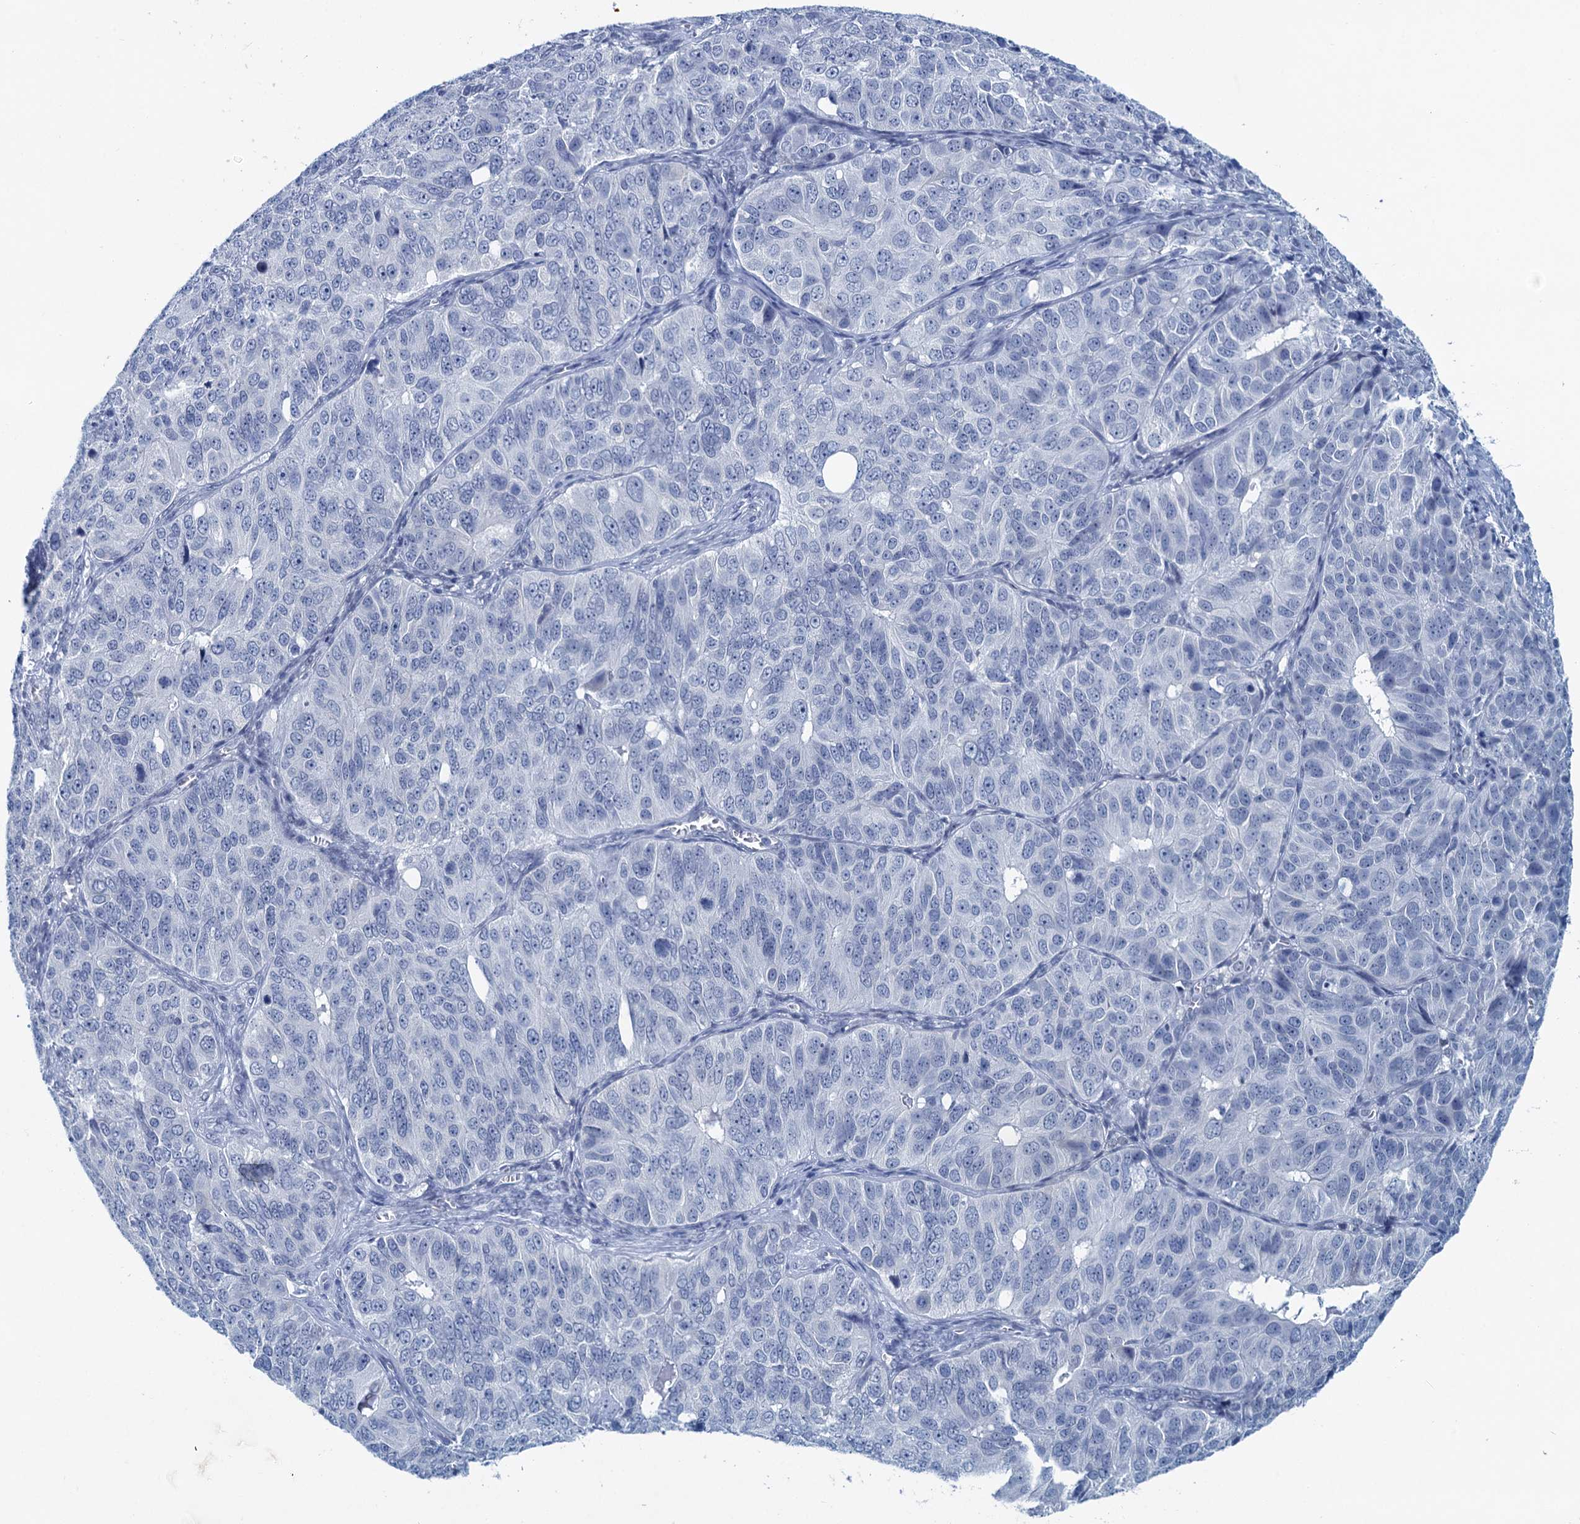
{"staining": {"intensity": "negative", "quantity": "none", "location": "none"}, "tissue": "ovarian cancer", "cell_type": "Tumor cells", "image_type": "cancer", "snomed": [{"axis": "morphology", "description": "Carcinoma, endometroid"}, {"axis": "topography", "description": "Ovary"}], "caption": "The micrograph demonstrates no significant staining in tumor cells of ovarian cancer (endometroid carcinoma).", "gene": "HAPSTR1", "patient": {"sex": "female", "age": 51}}